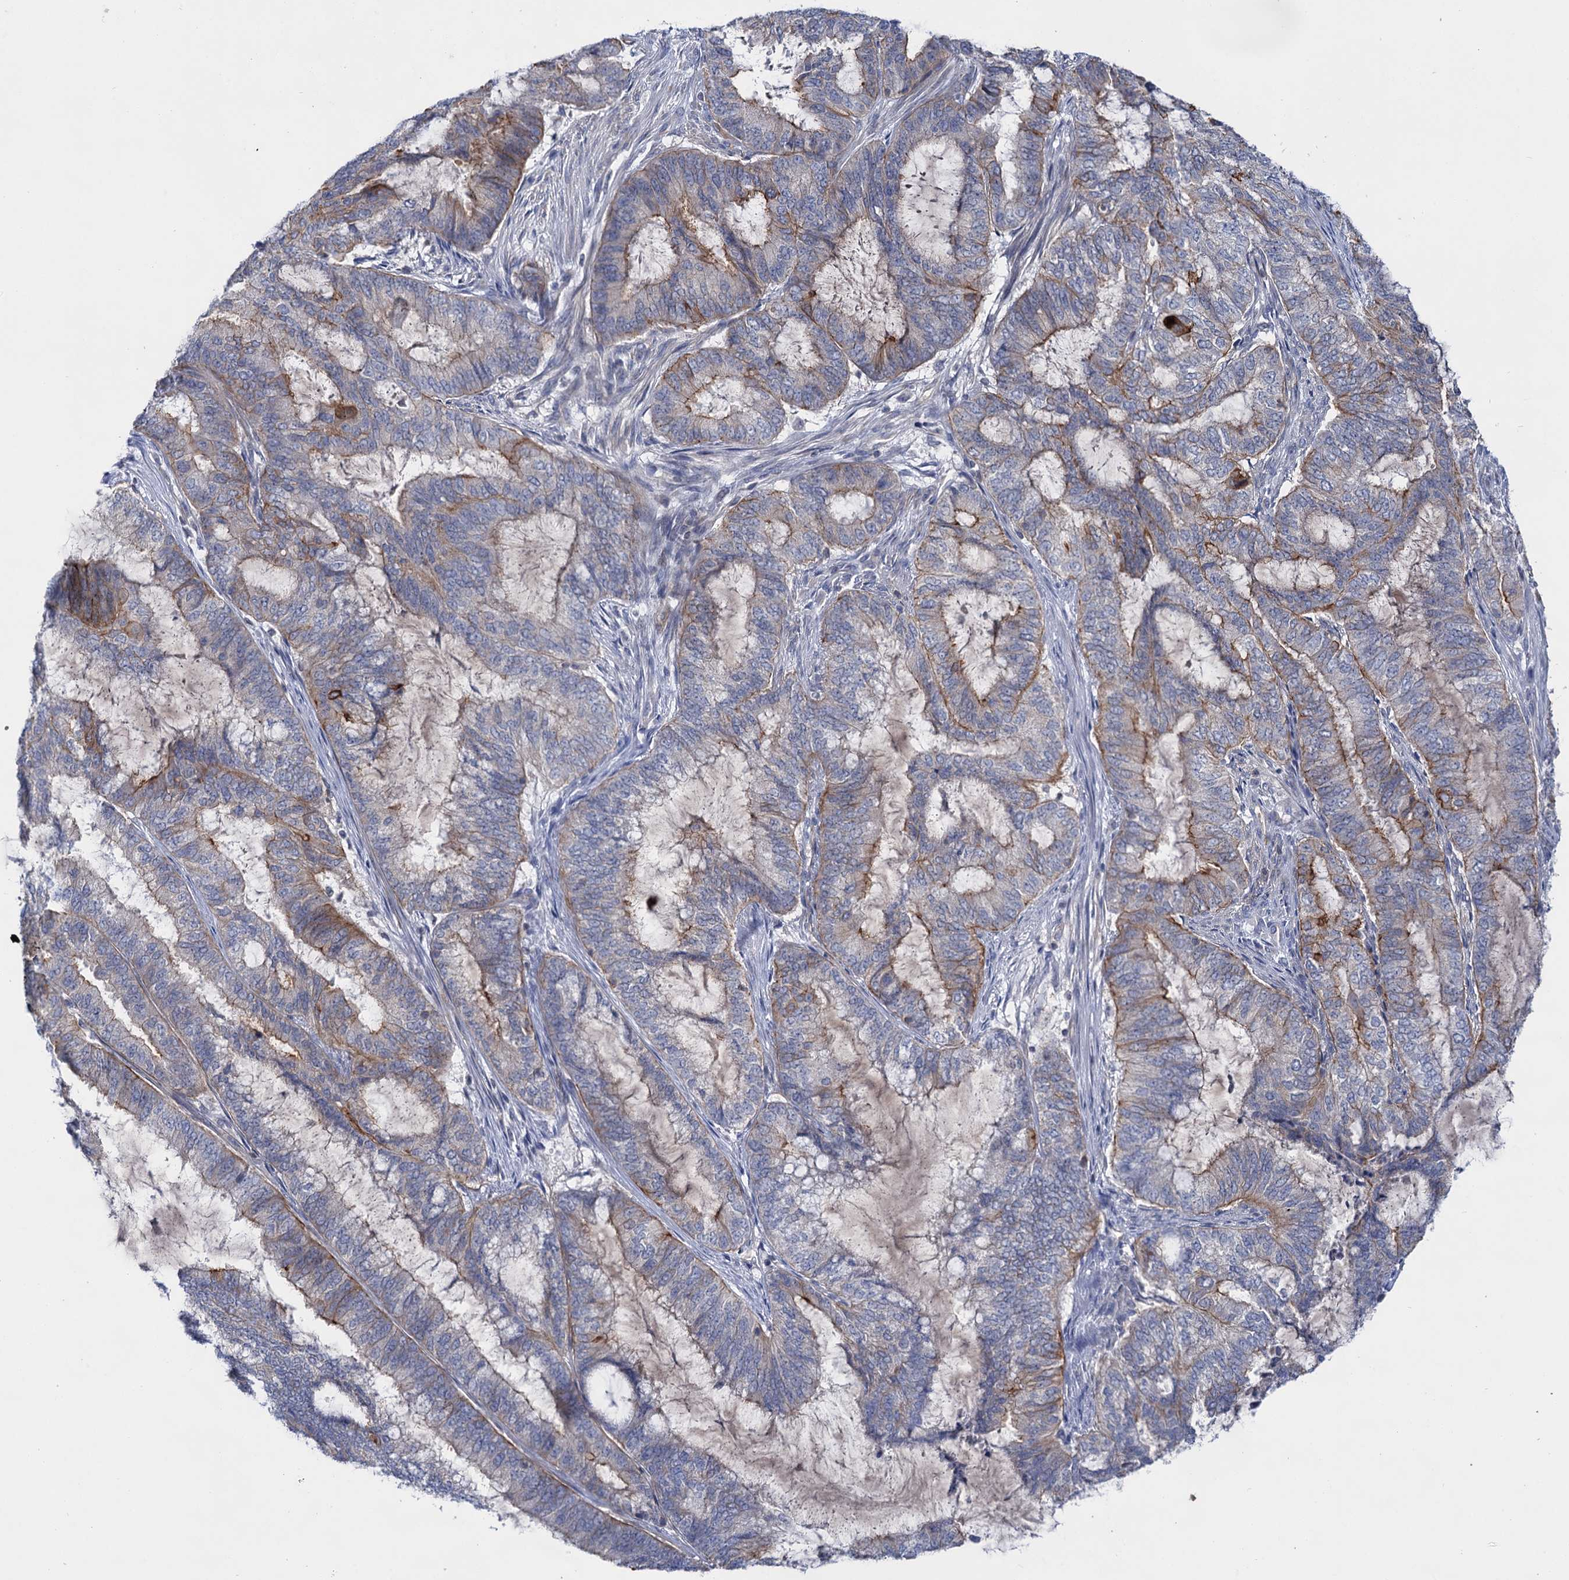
{"staining": {"intensity": "moderate", "quantity": "25%-75%", "location": "cytoplasmic/membranous"}, "tissue": "endometrial cancer", "cell_type": "Tumor cells", "image_type": "cancer", "snomed": [{"axis": "morphology", "description": "Adenocarcinoma, NOS"}, {"axis": "topography", "description": "Endometrium"}], "caption": "Adenocarcinoma (endometrial) tissue displays moderate cytoplasmic/membranous expression in about 25%-75% of tumor cells, visualized by immunohistochemistry. Ihc stains the protein in brown and the nuclei are stained blue.", "gene": "ABLIM1", "patient": {"sex": "female", "age": 51}}